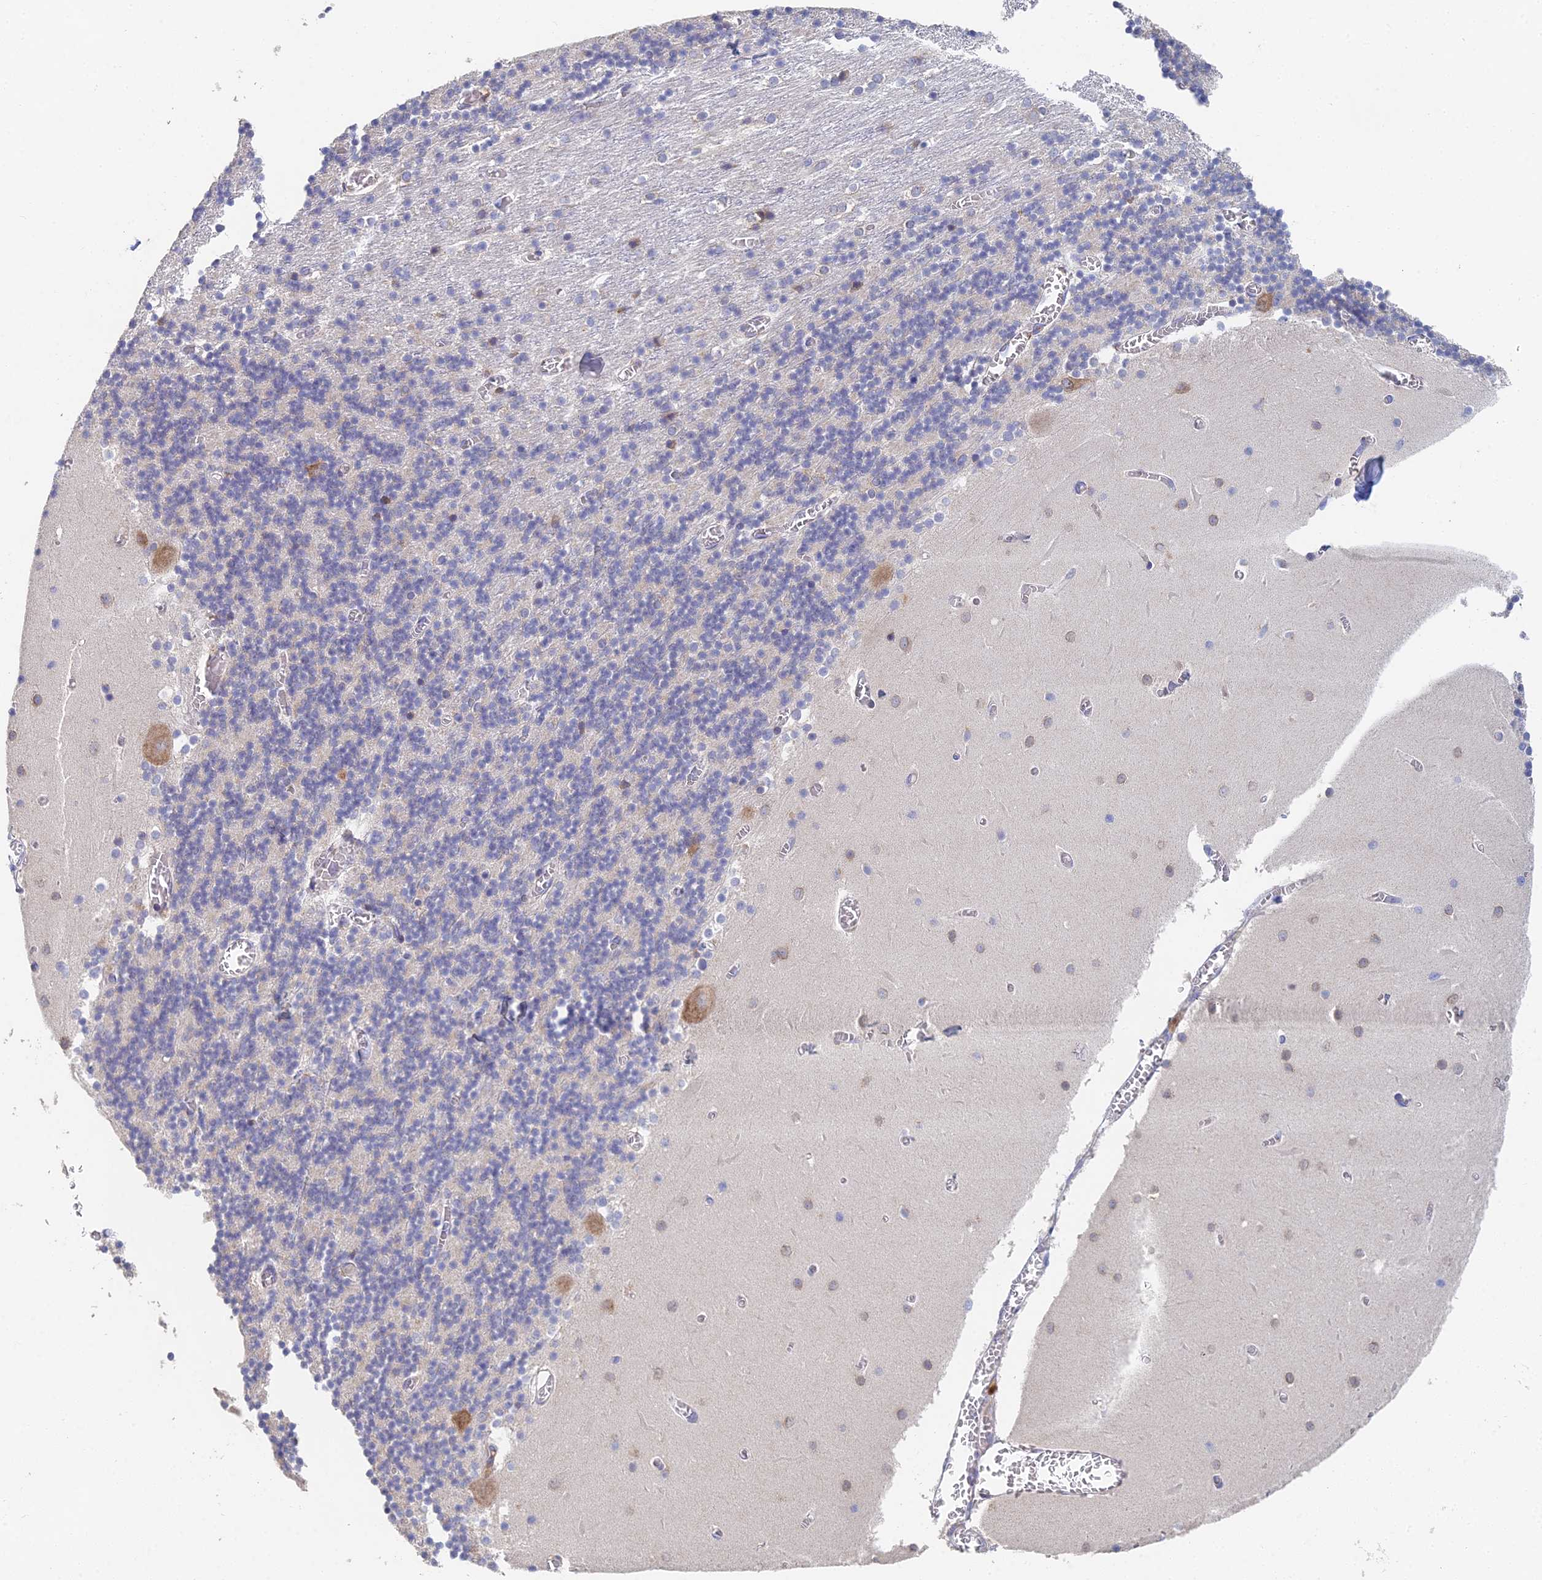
{"staining": {"intensity": "weak", "quantity": "<25%", "location": "cytoplasmic/membranous"}, "tissue": "cerebellum", "cell_type": "Cells in granular layer", "image_type": "normal", "snomed": [{"axis": "morphology", "description": "Normal tissue, NOS"}, {"axis": "topography", "description": "Cerebellum"}], "caption": "Immunohistochemistry micrograph of benign cerebellum stained for a protein (brown), which displays no staining in cells in granular layer.", "gene": "ELOF1", "patient": {"sex": "female", "age": 28}}